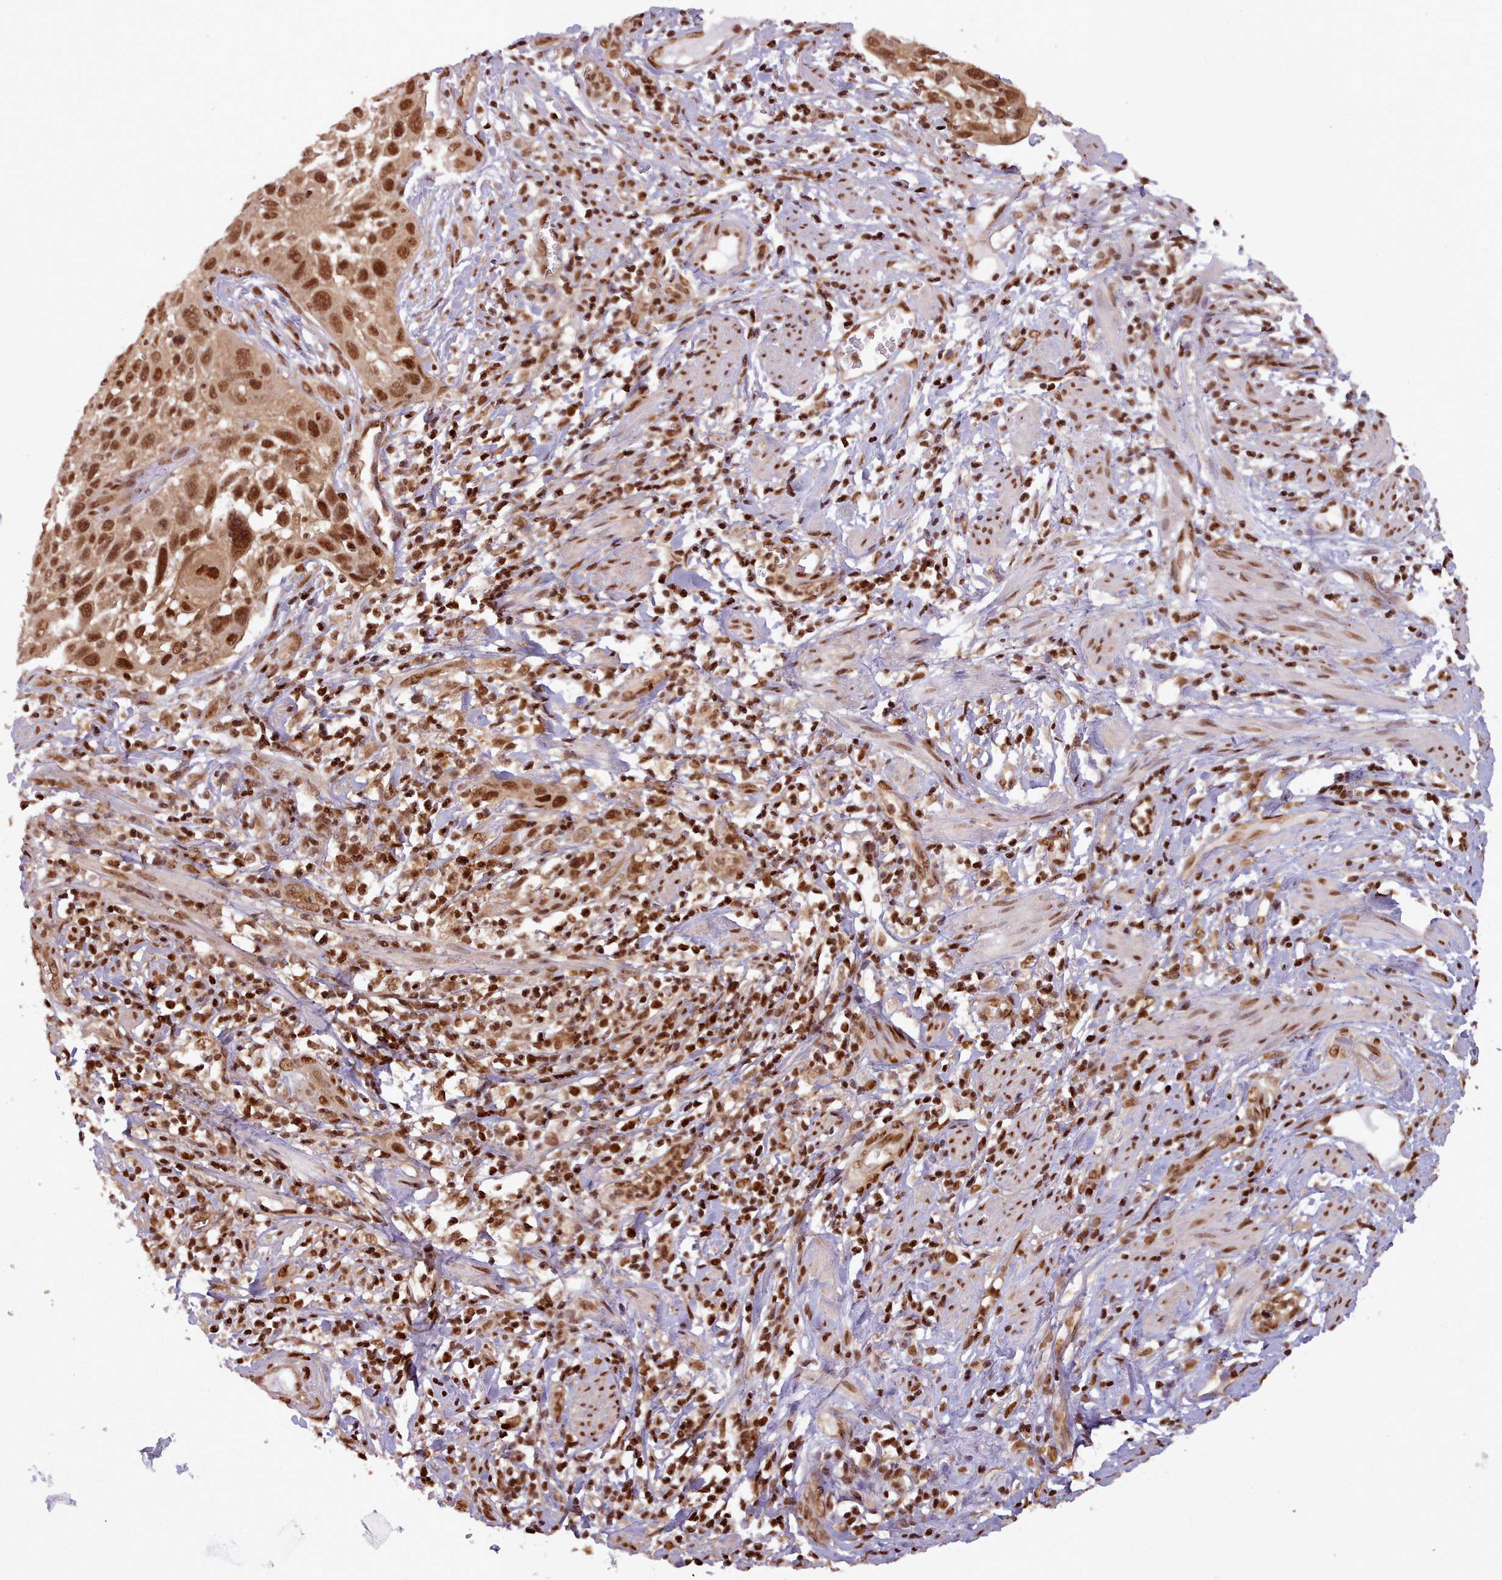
{"staining": {"intensity": "moderate", "quantity": ">75%", "location": "nuclear"}, "tissue": "cervical cancer", "cell_type": "Tumor cells", "image_type": "cancer", "snomed": [{"axis": "morphology", "description": "Squamous cell carcinoma, NOS"}, {"axis": "topography", "description": "Cervix"}], "caption": "High-magnification brightfield microscopy of cervical cancer (squamous cell carcinoma) stained with DAB (3,3'-diaminobenzidine) (brown) and counterstained with hematoxylin (blue). tumor cells exhibit moderate nuclear positivity is identified in about>75% of cells. The staining was performed using DAB, with brown indicating positive protein expression. Nuclei are stained blue with hematoxylin.", "gene": "RPS27A", "patient": {"sex": "female", "age": 70}}